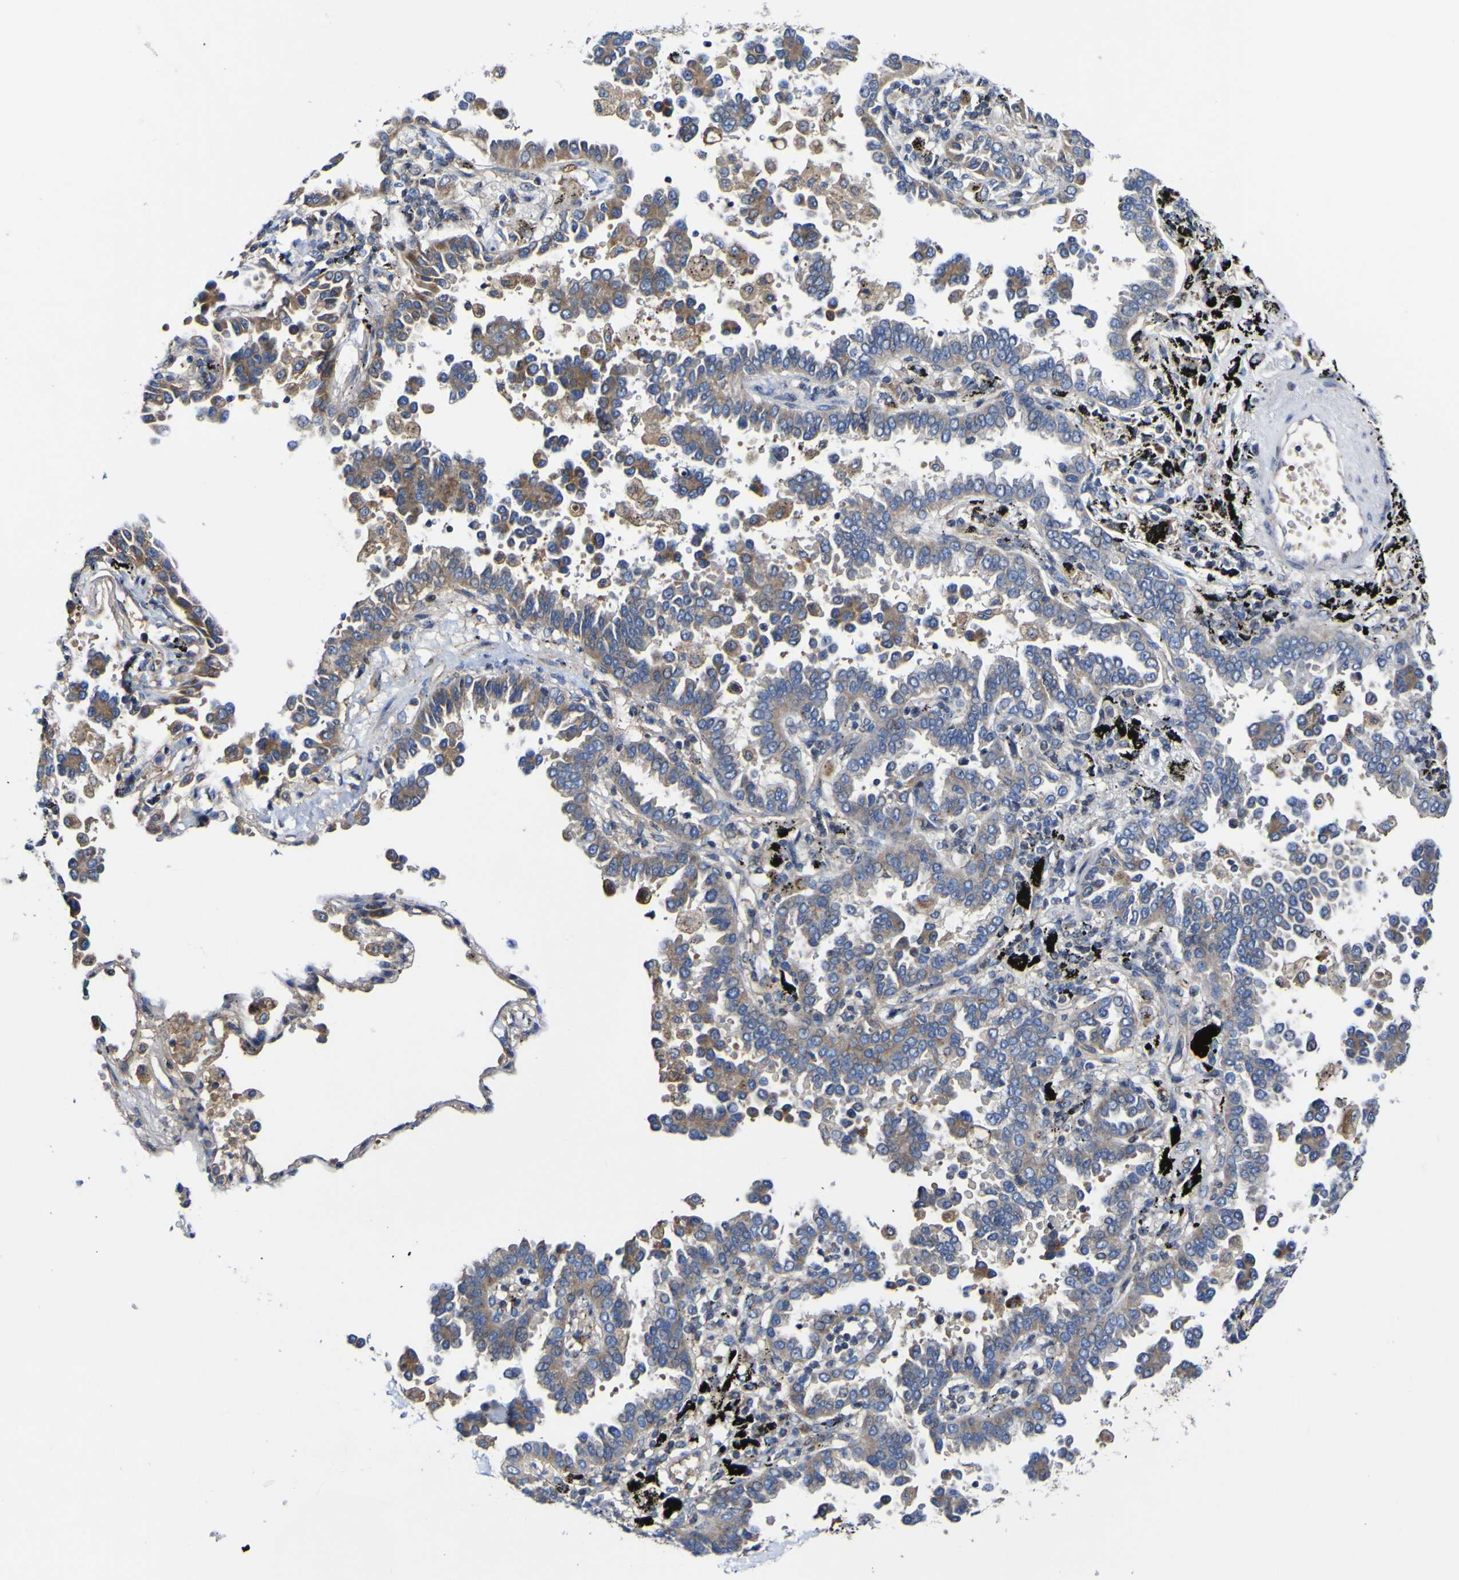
{"staining": {"intensity": "moderate", "quantity": "25%-75%", "location": "cytoplasmic/membranous"}, "tissue": "lung cancer", "cell_type": "Tumor cells", "image_type": "cancer", "snomed": [{"axis": "morphology", "description": "Normal tissue, NOS"}, {"axis": "morphology", "description": "Adenocarcinoma, NOS"}, {"axis": "topography", "description": "Lung"}], "caption": "A histopathology image of human lung cancer (adenocarcinoma) stained for a protein exhibits moderate cytoplasmic/membranous brown staining in tumor cells.", "gene": "CCDC90B", "patient": {"sex": "male", "age": 59}}